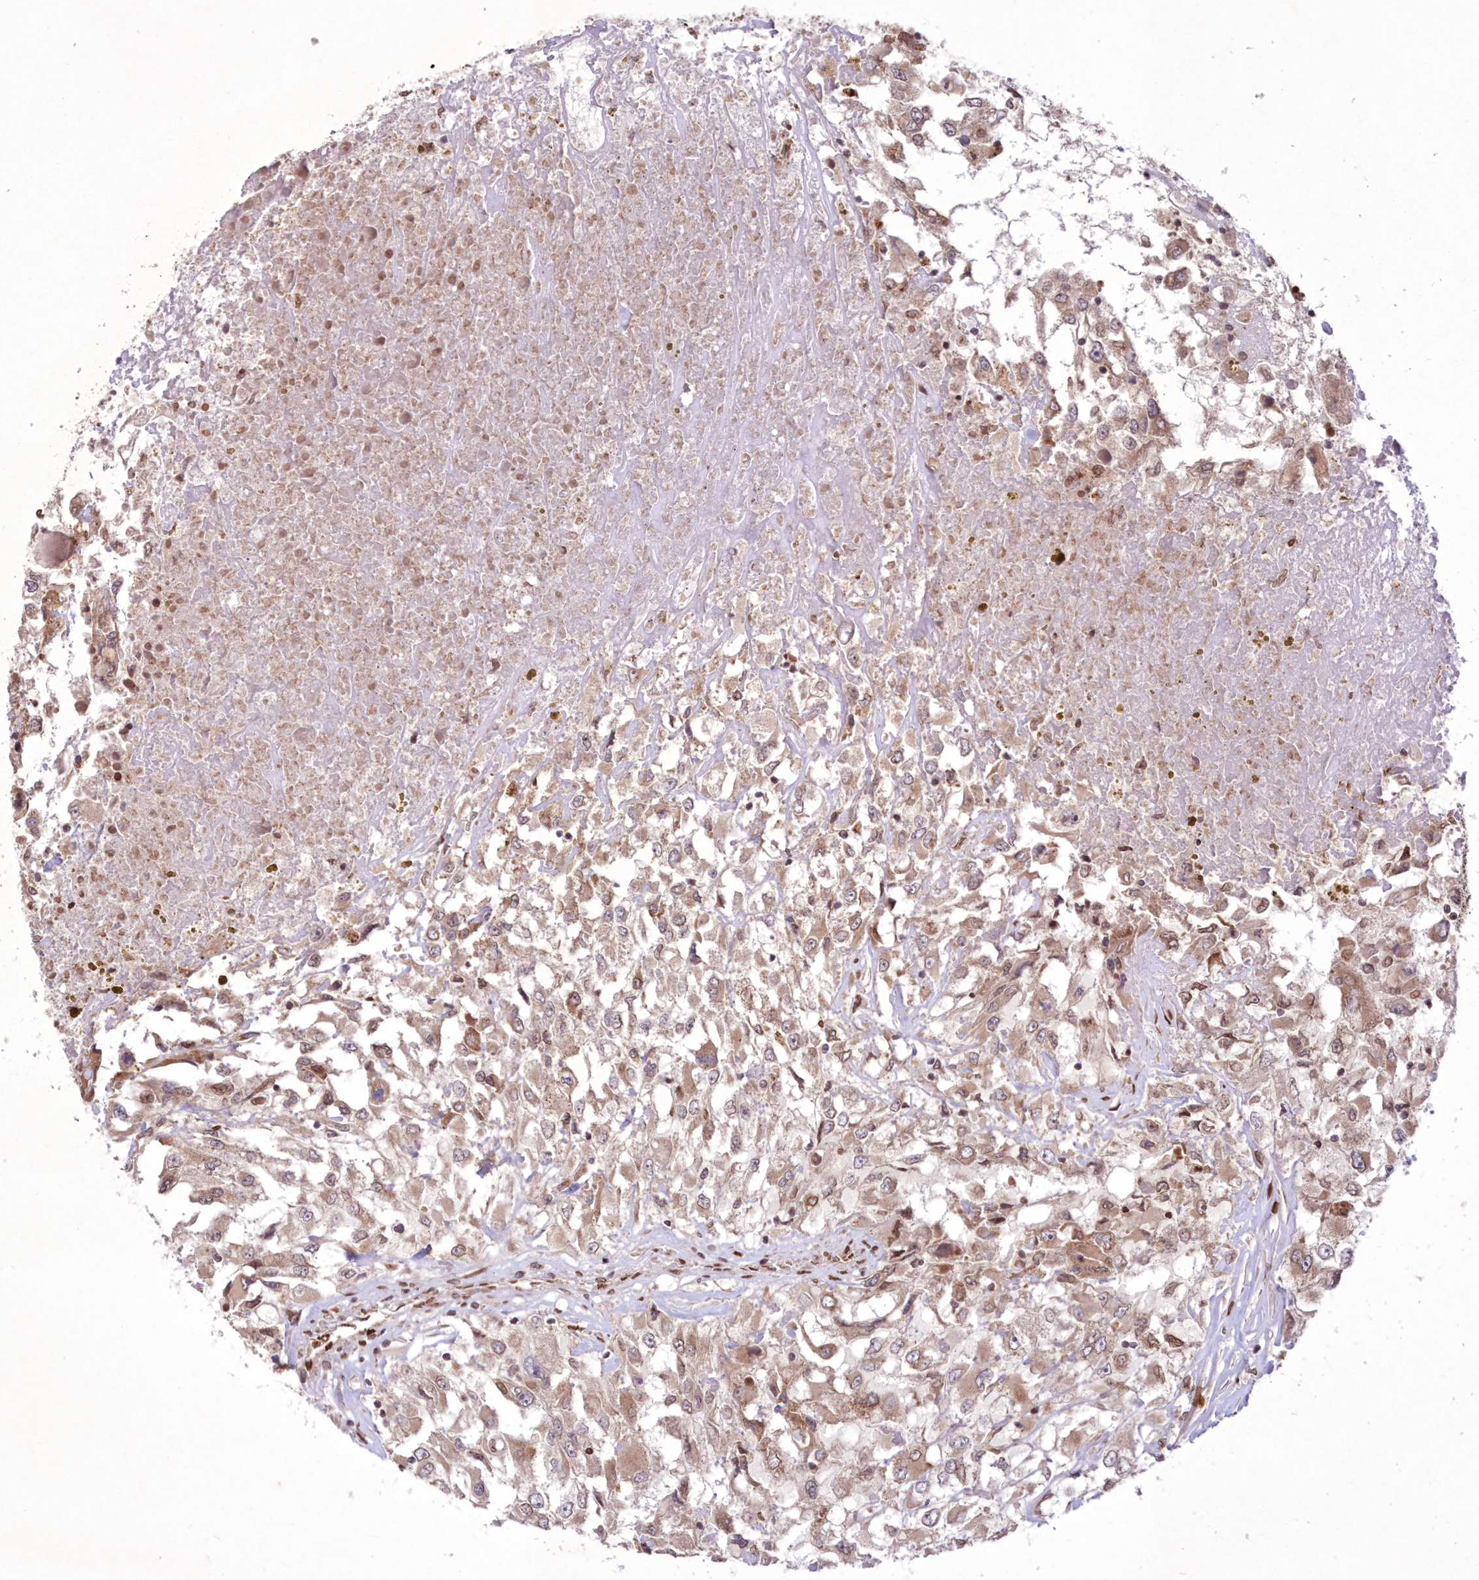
{"staining": {"intensity": "weak", "quantity": ">75%", "location": "cytoplasmic/membranous"}, "tissue": "renal cancer", "cell_type": "Tumor cells", "image_type": "cancer", "snomed": [{"axis": "morphology", "description": "Adenocarcinoma, NOS"}, {"axis": "topography", "description": "Kidney"}], "caption": "Human renal adenocarcinoma stained with a protein marker demonstrates weak staining in tumor cells.", "gene": "DNAJC27", "patient": {"sex": "female", "age": 52}}